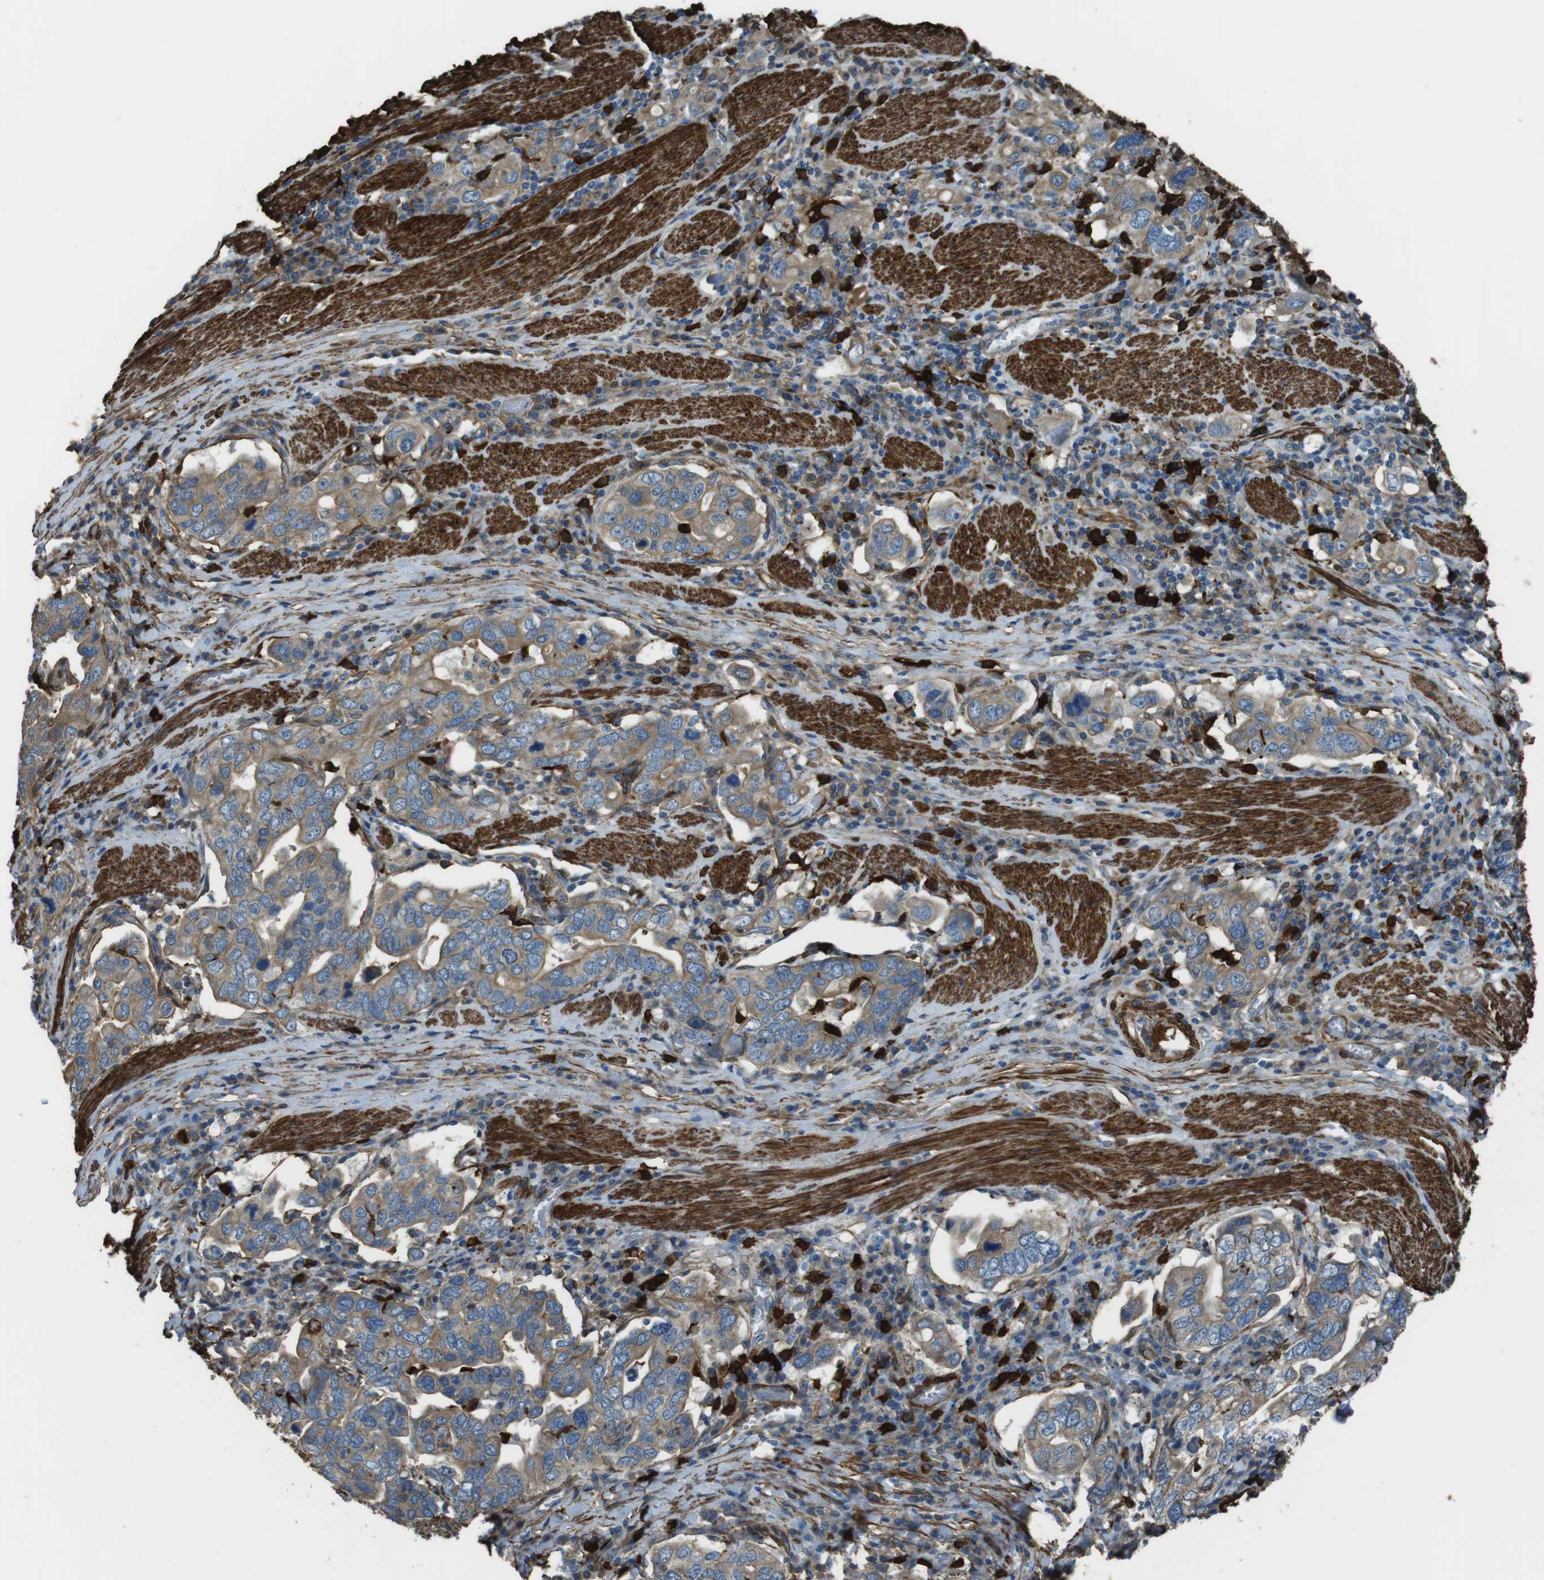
{"staining": {"intensity": "moderate", "quantity": ">75%", "location": "cytoplasmic/membranous"}, "tissue": "stomach cancer", "cell_type": "Tumor cells", "image_type": "cancer", "snomed": [{"axis": "morphology", "description": "Adenocarcinoma, NOS"}, {"axis": "topography", "description": "Stomach, upper"}], "caption": "High-magnification brightfield microscopy of stomach cancer (adenocarcinoma) stained with DAB (3,3'-diaminobenzidine) (brown) and counterstained with hematoxylin (blue). tumor cells exhibit moderate cytoplasmic/membranous positivity is present in about>75% of cells.", "gene": "SFT2D1", "patient": {"sex": "male", "age": 62}}